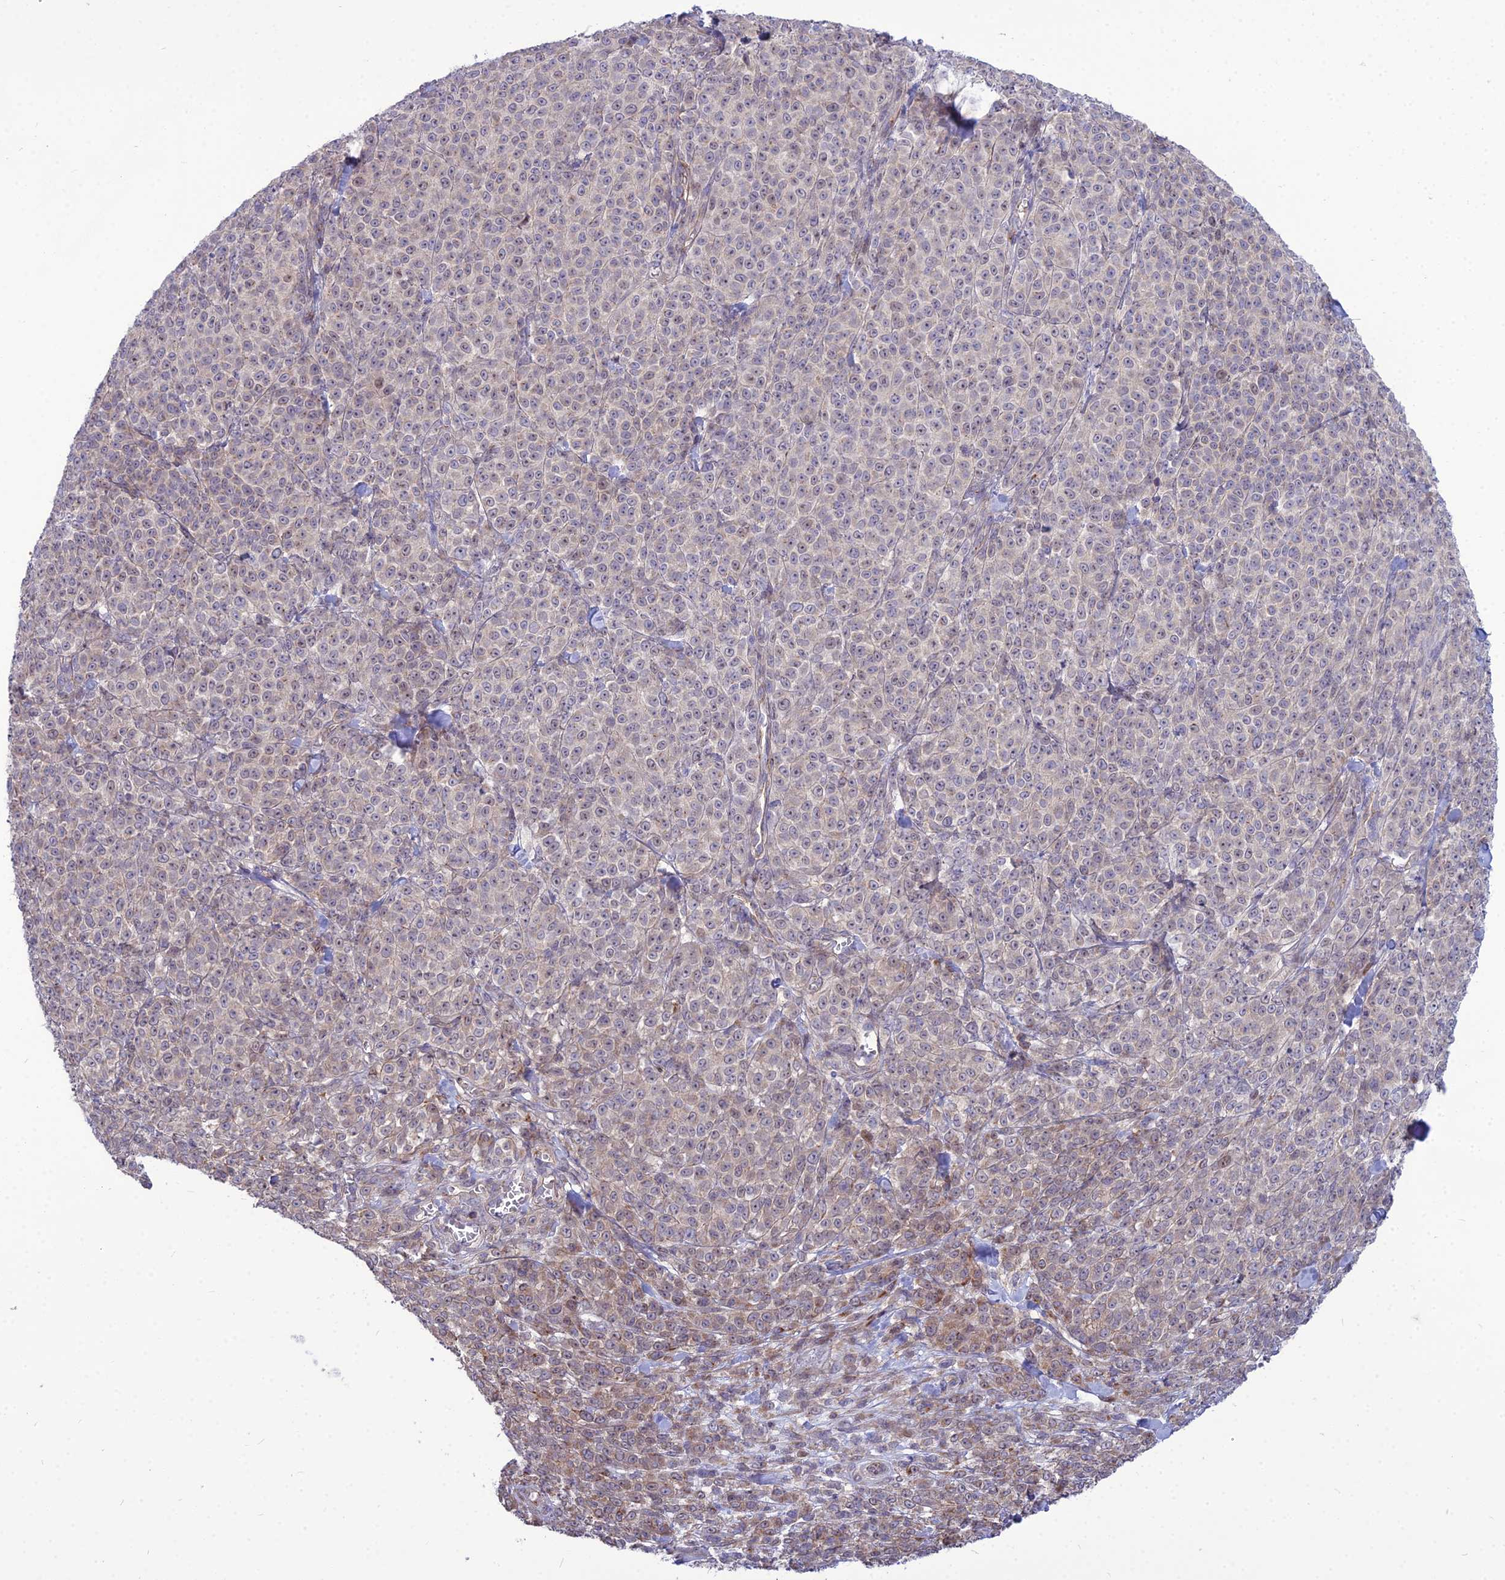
{"staining": {"intensity": "weak", "quantity": "25%-75%", "location": "cytoplasmic/membranous"}, "tissue": "melanoma", "cell_type": "Tumor cells", "image_type": "cancer", "snomed": [{"axis": "morphology", "description": "Normal tissue, NOS"}, {"axis": "morphology", "description": "Malignant melanoma, NOS"}, {"axis": "topography", "description": "Skin"}], "caption": "Weak cytoplasmic/membranous protein expression is present in about 25%-75% of tumor cells in melanoma. (DAB (3,3'-diaminobenzidine) IHC with brightfield microscopy, high magnification).", "gene": "TSPYL2", "patient": {"sex": "female", "age": 34}}